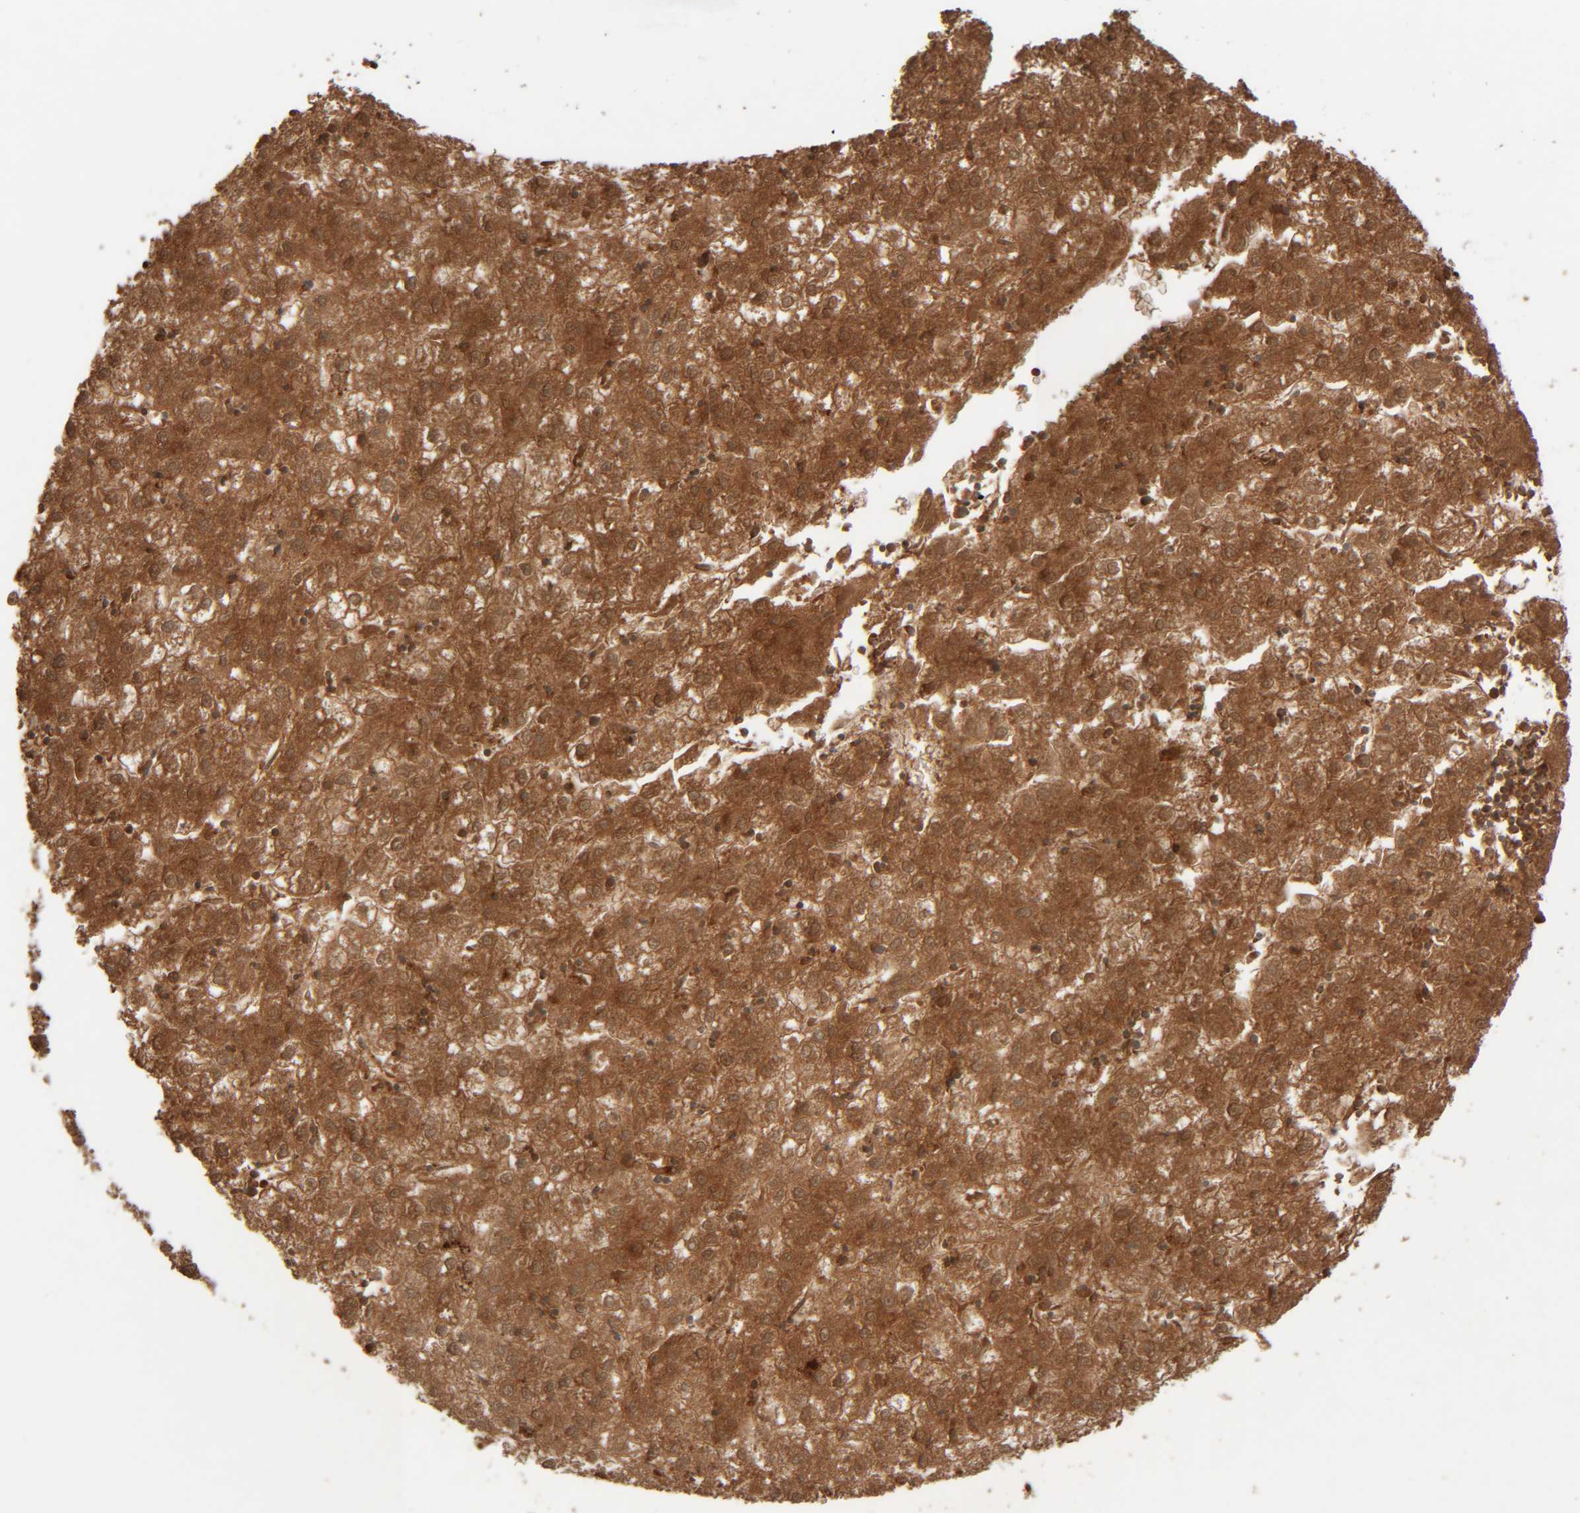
{"staining": {"intensity": "moderate", "quantity": ">75%", "location": "cytoplasmic/membranous"}, "tissue": "liver cancer", "cell_type": "Tumor cells", "image_type": "cancer", "snomed": [{"axis": "morphology", "description": "Carcinoma, Hepatocellular, NOS"}, {"axis": "topography", "description": "Liver"}], "caption": "Brown immunohistochemical staining in liver cancer (hepatocellular carcinoma) reveals moderate cytoplasmic/membranous expression in approximately >75% of tumor cells. (brown staining indicates protein expression, while blue staining denotes nuclei).", "gene": "RIDA", "patient": {"sex": "male", "age": 72}}